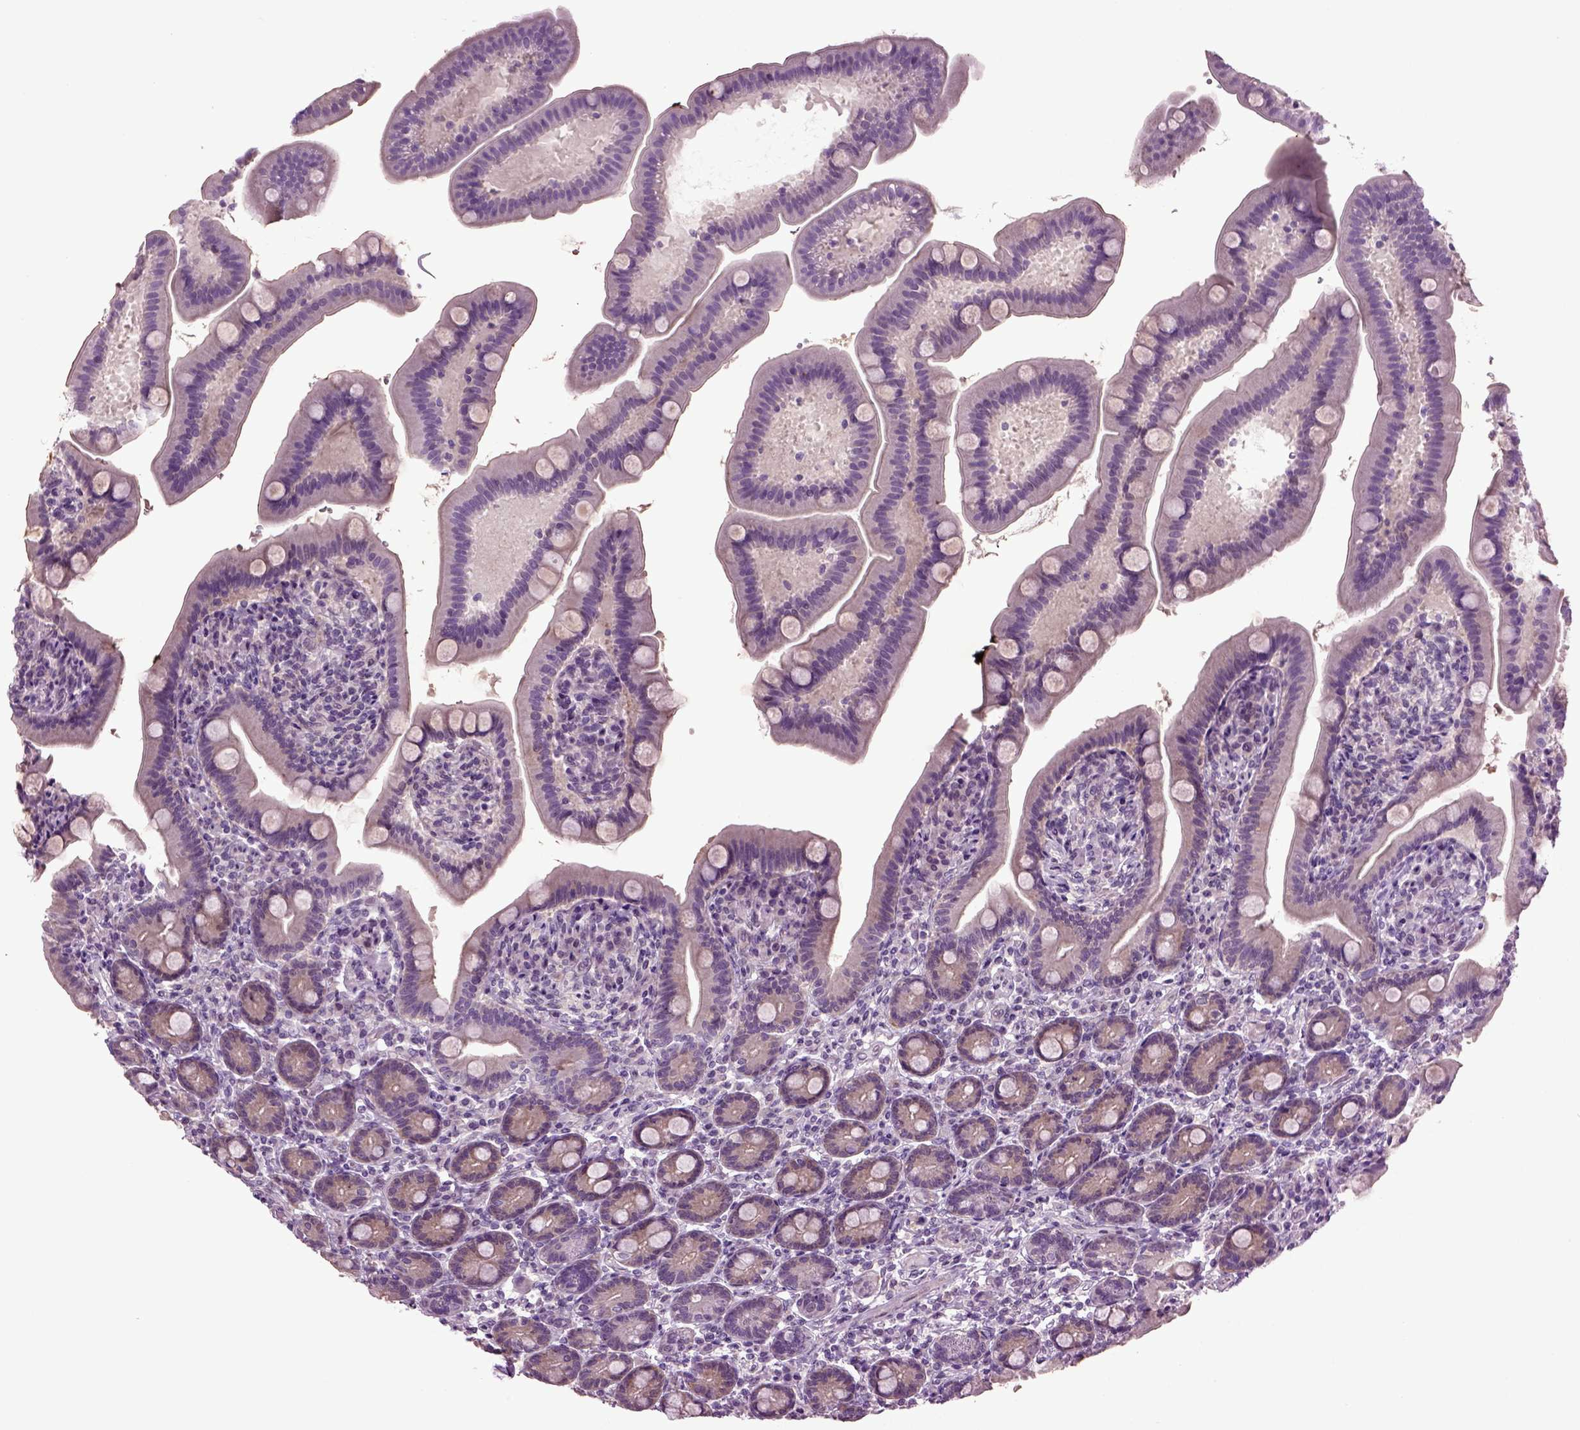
{"staining": {"intensity": "weak", "quantity": "25%-75%", "location": "cytoplasmic/membranous"}, "tissue": "small intestine", "cell_type": "Glandular cells", "image_type": "normal", "snomed": [{"axis": "morphology", "description": "Normal tissue, NOS"}, {"axis": "topography", "description": "Small intestine"}], "caption": "The immunohistochemical stain highlights weak cytoplasmic/membranous staining in glandular cells of unremarkable small intestine. (DAB = brown stain, brightfield microscopy at high magnification).", "gene": "PLCH2", "patient": {"sex": "male", "age": 66}}